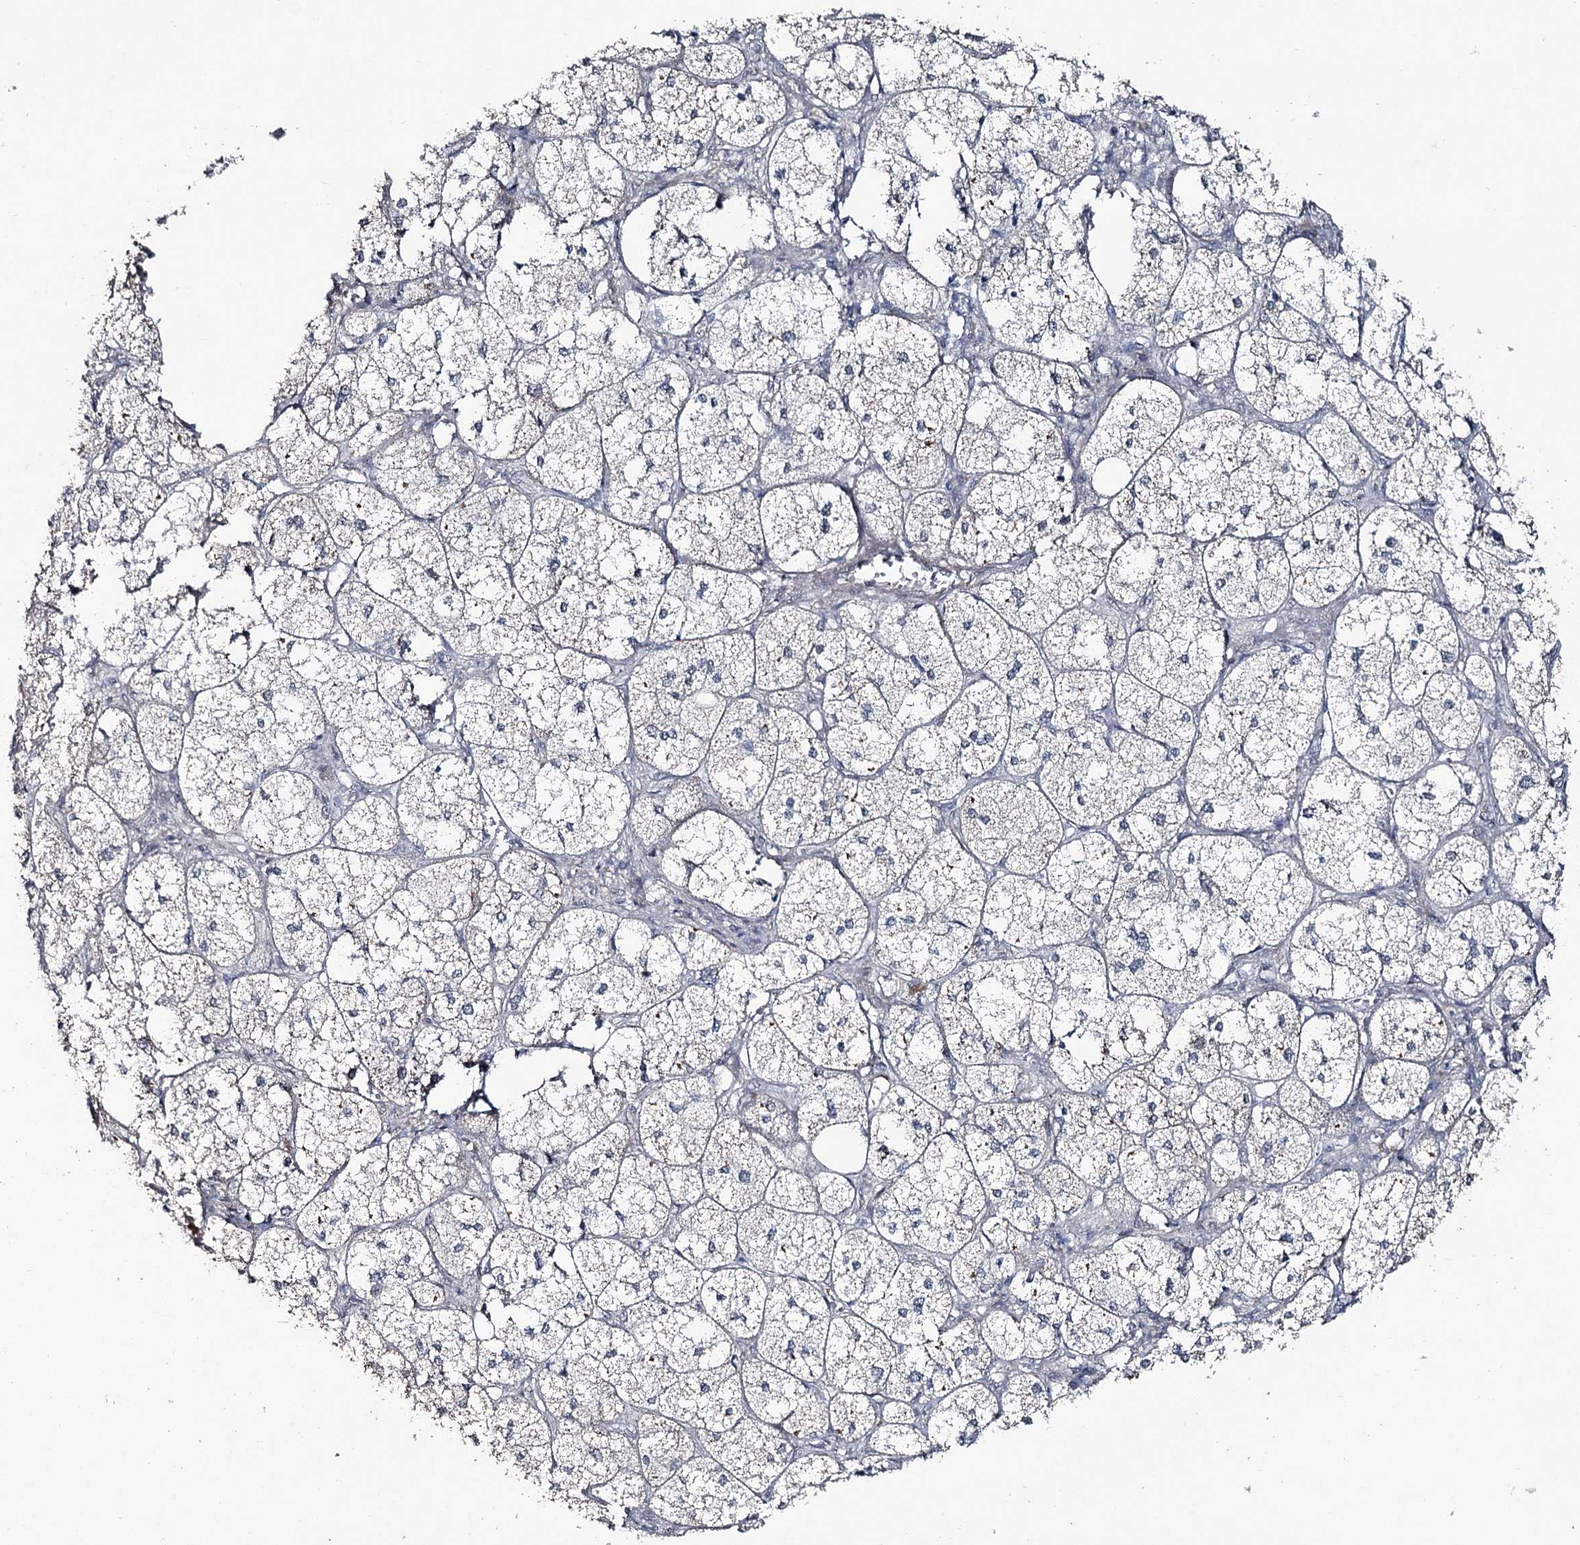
{"staining": {"intensity": "moderate", "quantity": "<25%", "location": "cytoplasmic/membranous"}, "tissue": "adrenal gland", "cell_type": "Glandular cells", "image_type": "normal", "snomed": [{"axis": "morphology", "description": "Normal tissue, NOS"}, {"axis": "topography", "description": "Adrenal gland"}], "caption": "This micrograph demonstrates benign adrenal gland stained with immunohistochemistry (IHC) to label a protein in brown. The cytoplasmic/membranous of glandular cells show moderate positivity for the protein. Nuclei are counter-stained blue.", "gene": "FAM120B", "patient": {"sex": "female", "age": 61}}